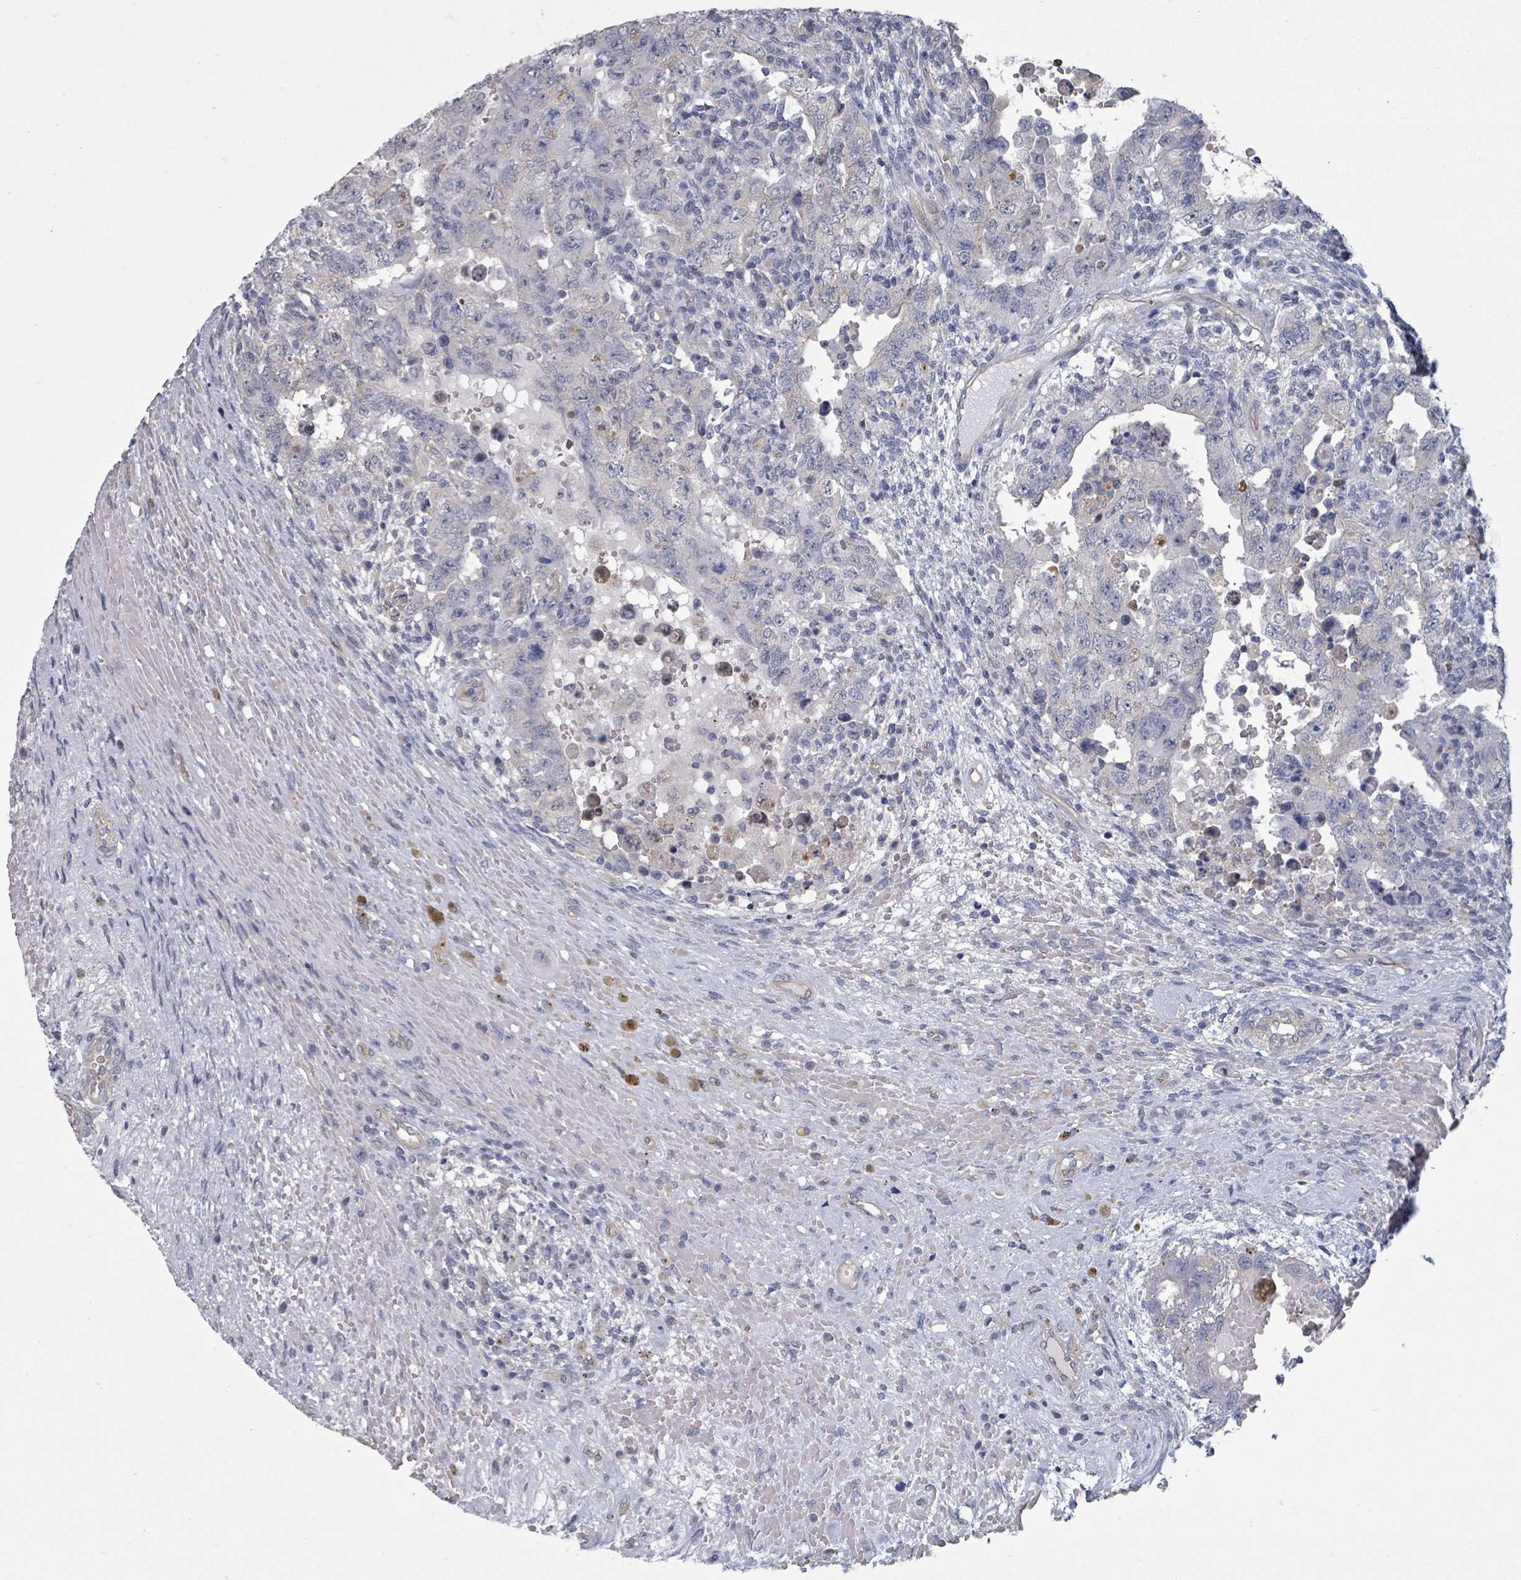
{"staining": {"intensity": "negative", "quantity": "none", "location": "none"}, "tissue": "testis cancer", "cell_type": "Tumor cells", "image_type": "cancer", "snomed": [{"axis": "morphology", "description": "Carcinoma, Embryonal, NOS"}, {"axis": "topography", "description": "Testis"}], "caption": "This is an IHC photomicrograph of human embryonal carcinoma (testis). There is no positivity in tumor cells.", "gene": "PLAUR", "patient": {"sex": "male", "age": 26}}